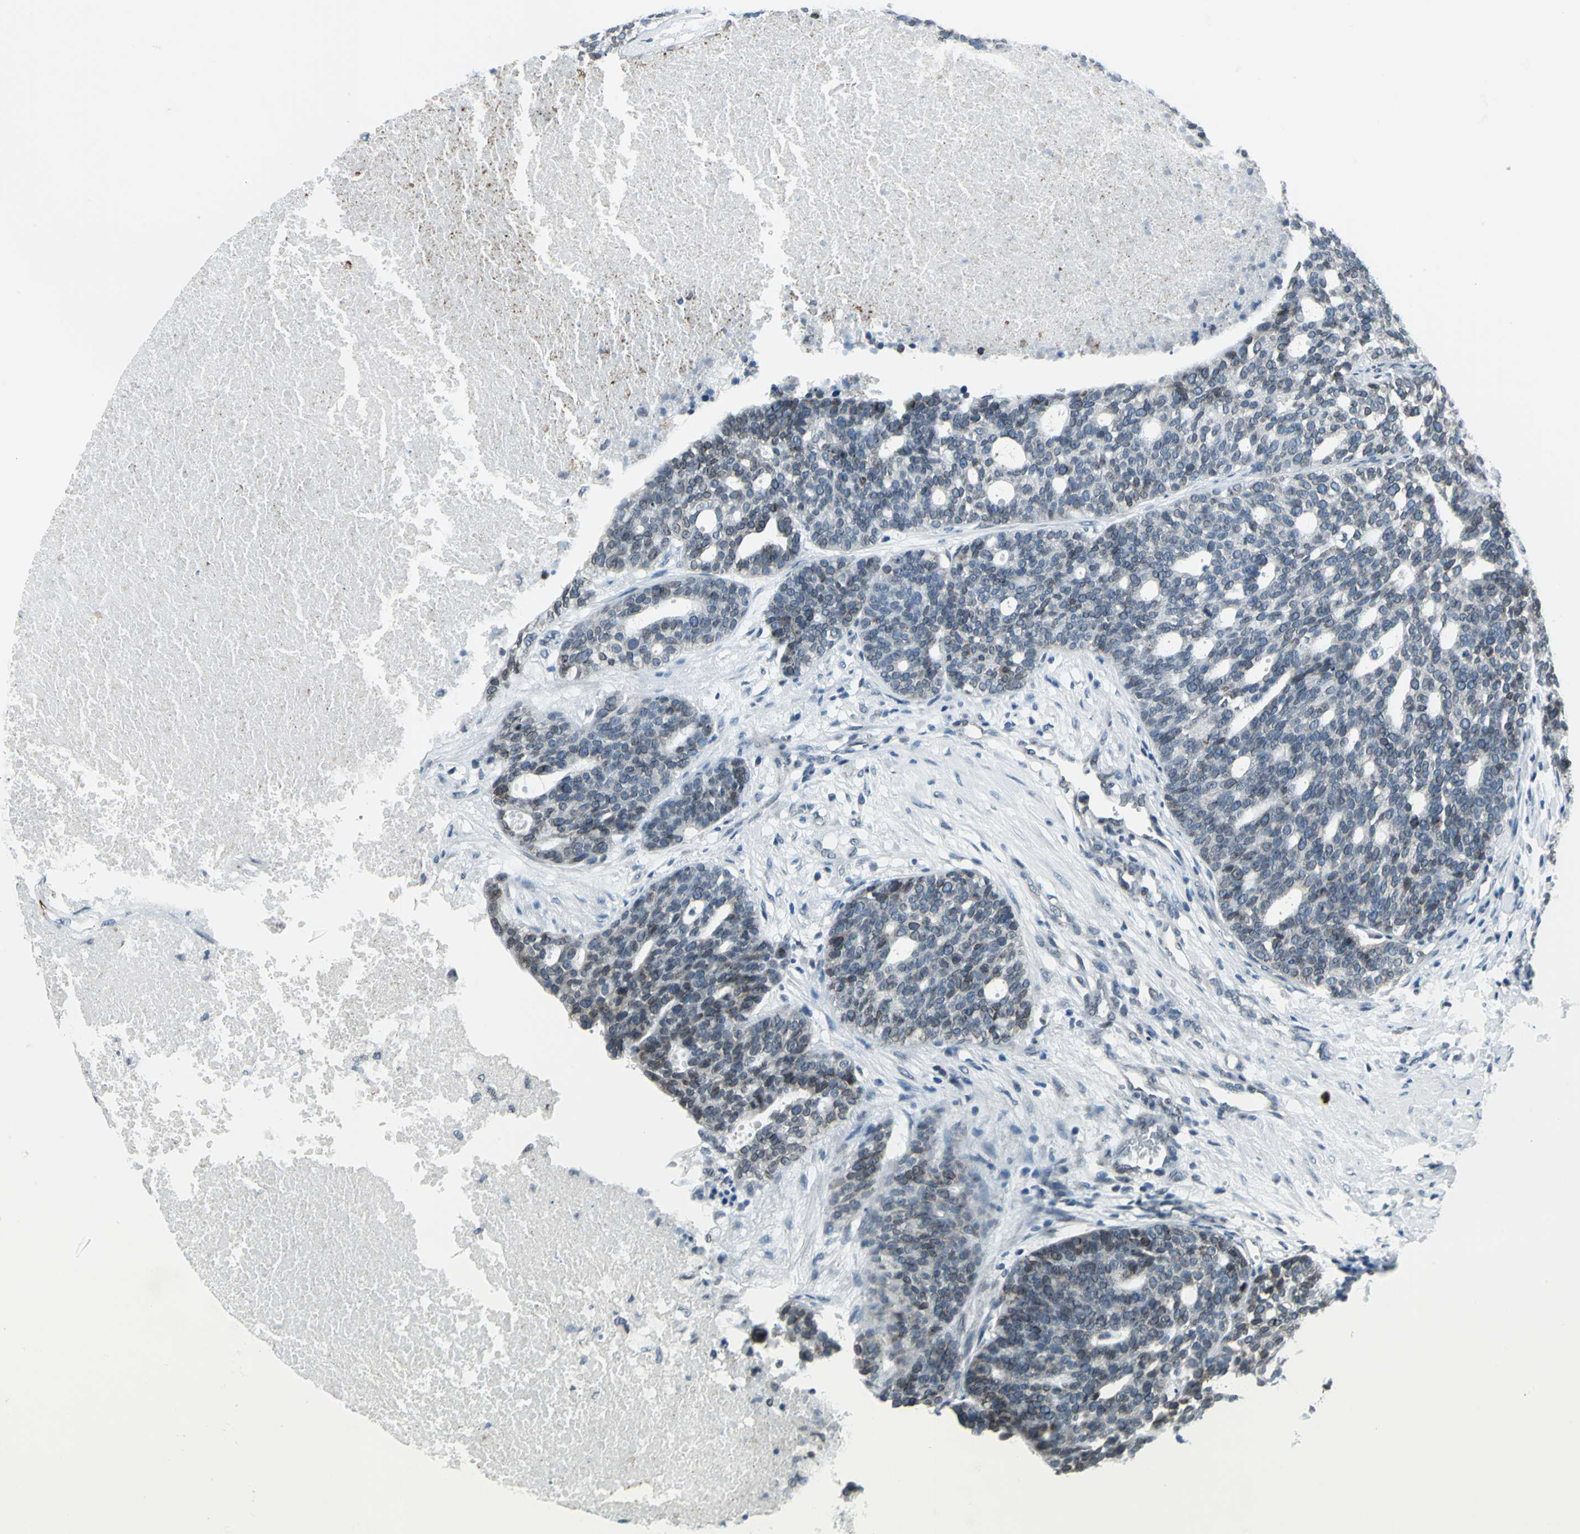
{"staining": {"intensity": "weak", "quantity": "25%-75%", "location": "cytoplasmic/membranous,nuclear"}, "tissue": "ovarian cancer", "cell_type": "Tumor cells", "image_type": "cancer", "snomed": [{"axis": "morphology", "description": "Cystadenocarcinoma, serous, NOS"}, {"axis": "topography", "description": "Ovary"}], "caption": "DAB (3,3'-diaminobenzidine) immunohistochemical staining of ovarian cancer displays weak cytoplasmic/membranous and nuclear protein positivity in approximately 25%-75% of tumor cells. The protein of interest is stained brown, and the nuclei are stained in blue (DAB (3,3'-diaminobenzidine) IHC with brightfield microscopy, high magnification).", "gene": "SNUPN", "patient": {"sex": "female", "age": 59}}